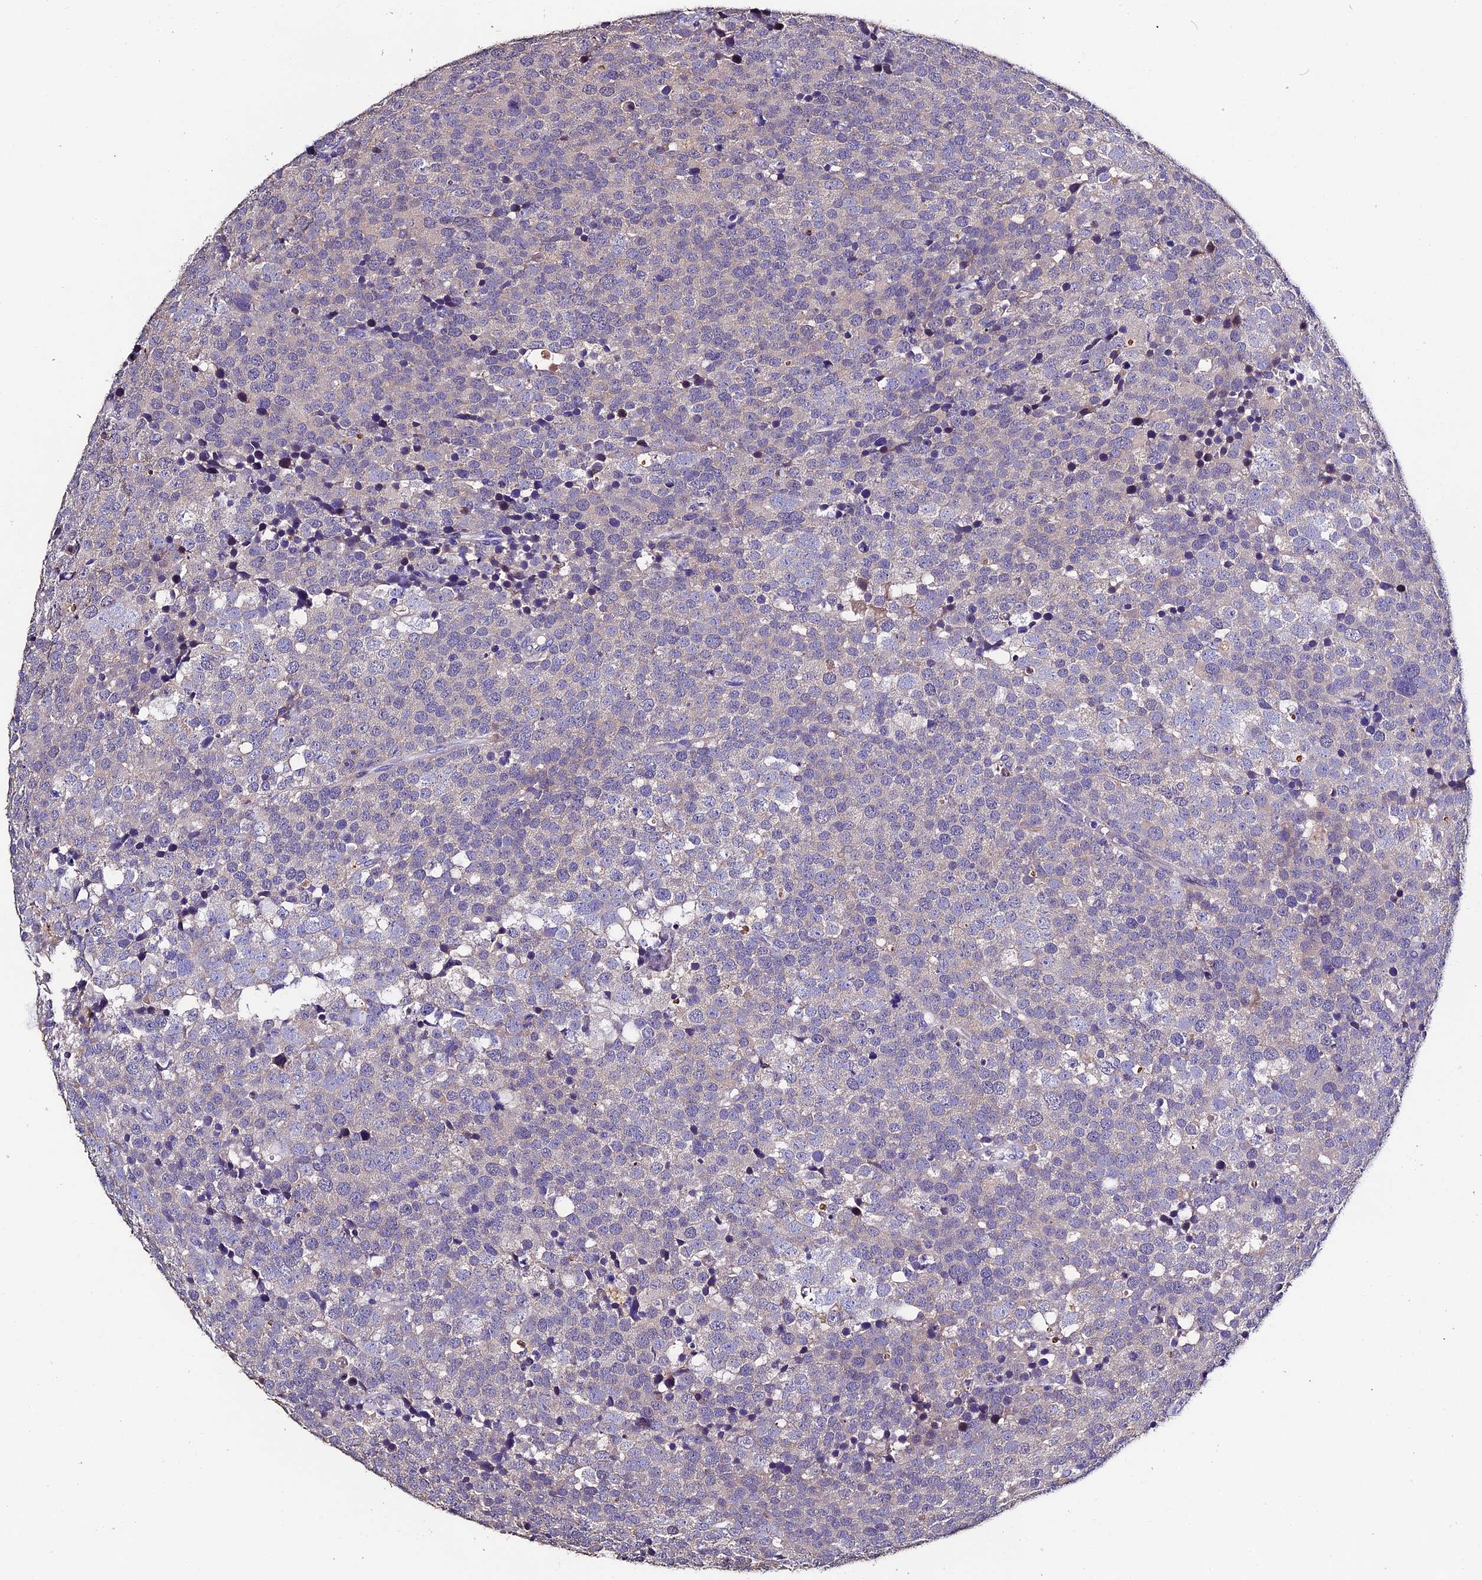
{"staining": {"intensity": "weak", "quantity": "<25%", "location": "cytoplasmic/membranous"}, "tissue": "testis cancer", "cell_type": "Tumor cells", "image_type": "cancer", "snomed": [{"axis": "morphology", "description": "Seminoma, NOS"}, {"axis": "topography", "description": "Testis"}], "caption": "A high-resolution photomicrograph shows immunohistochemistry staining of testis seminoma, which demonstrates no significant expression in tumor cells.", "gene": "FBXW9", "patient": {"sex": "male", "age": 71}}